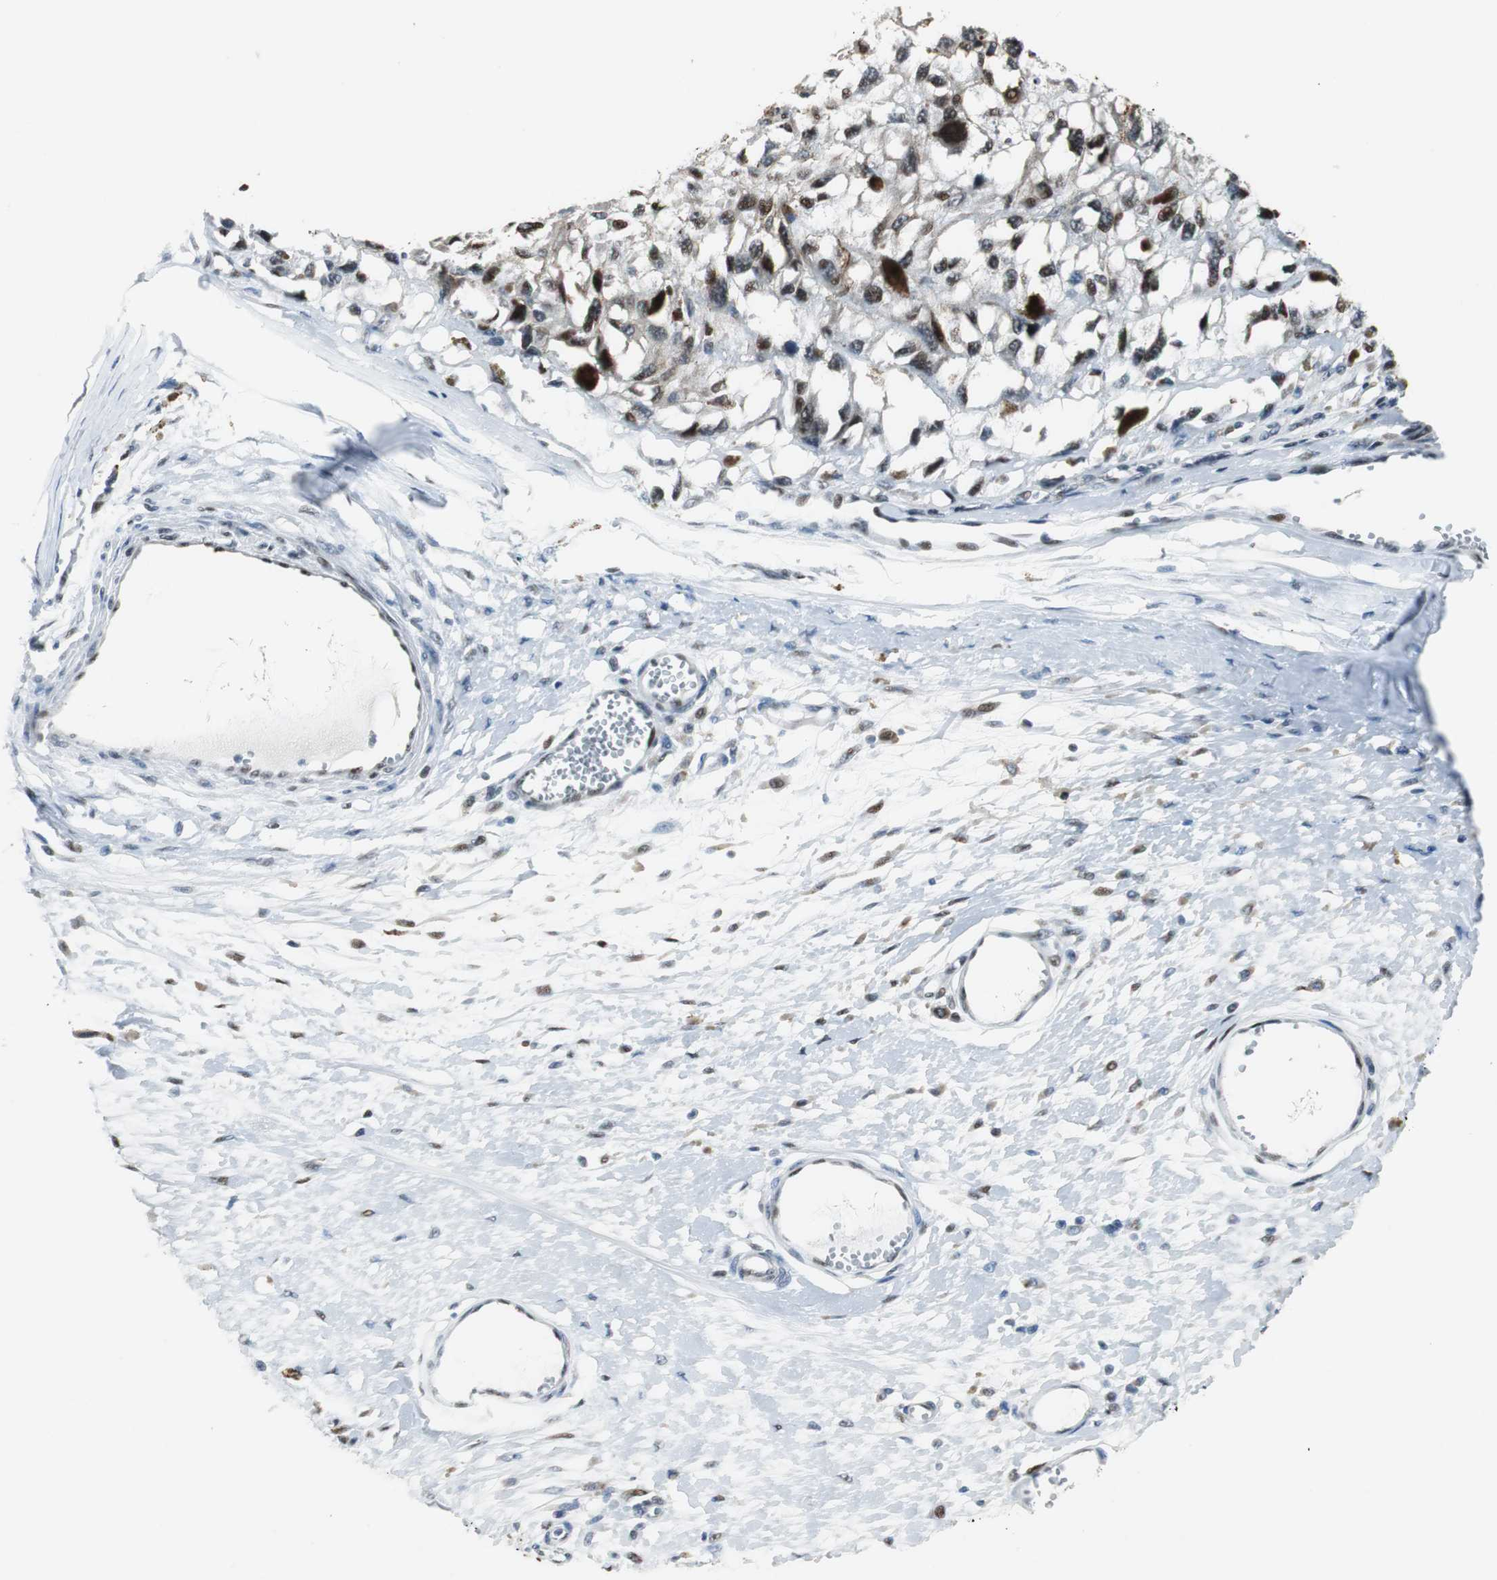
{"staining": {"intensity": "moderate", "quantity": "<25%", "location": "nuclear"}, "tissue": "melanoma", "cell_type": "Tumor cells", "image_type": "cancer", "snomed": [{"axis": "morphology", "description": "Malignant melanoma, Metastatic site"}, {"axis": "topography", "description": "Lymph node"}], "caption": "Brown immunohistochemical staining in melanoma reveals moderate nuclear positivity in about <25% of tumor cells.", "gene": "AJUBA", "patient": {"sex": "male", "age": 59}}